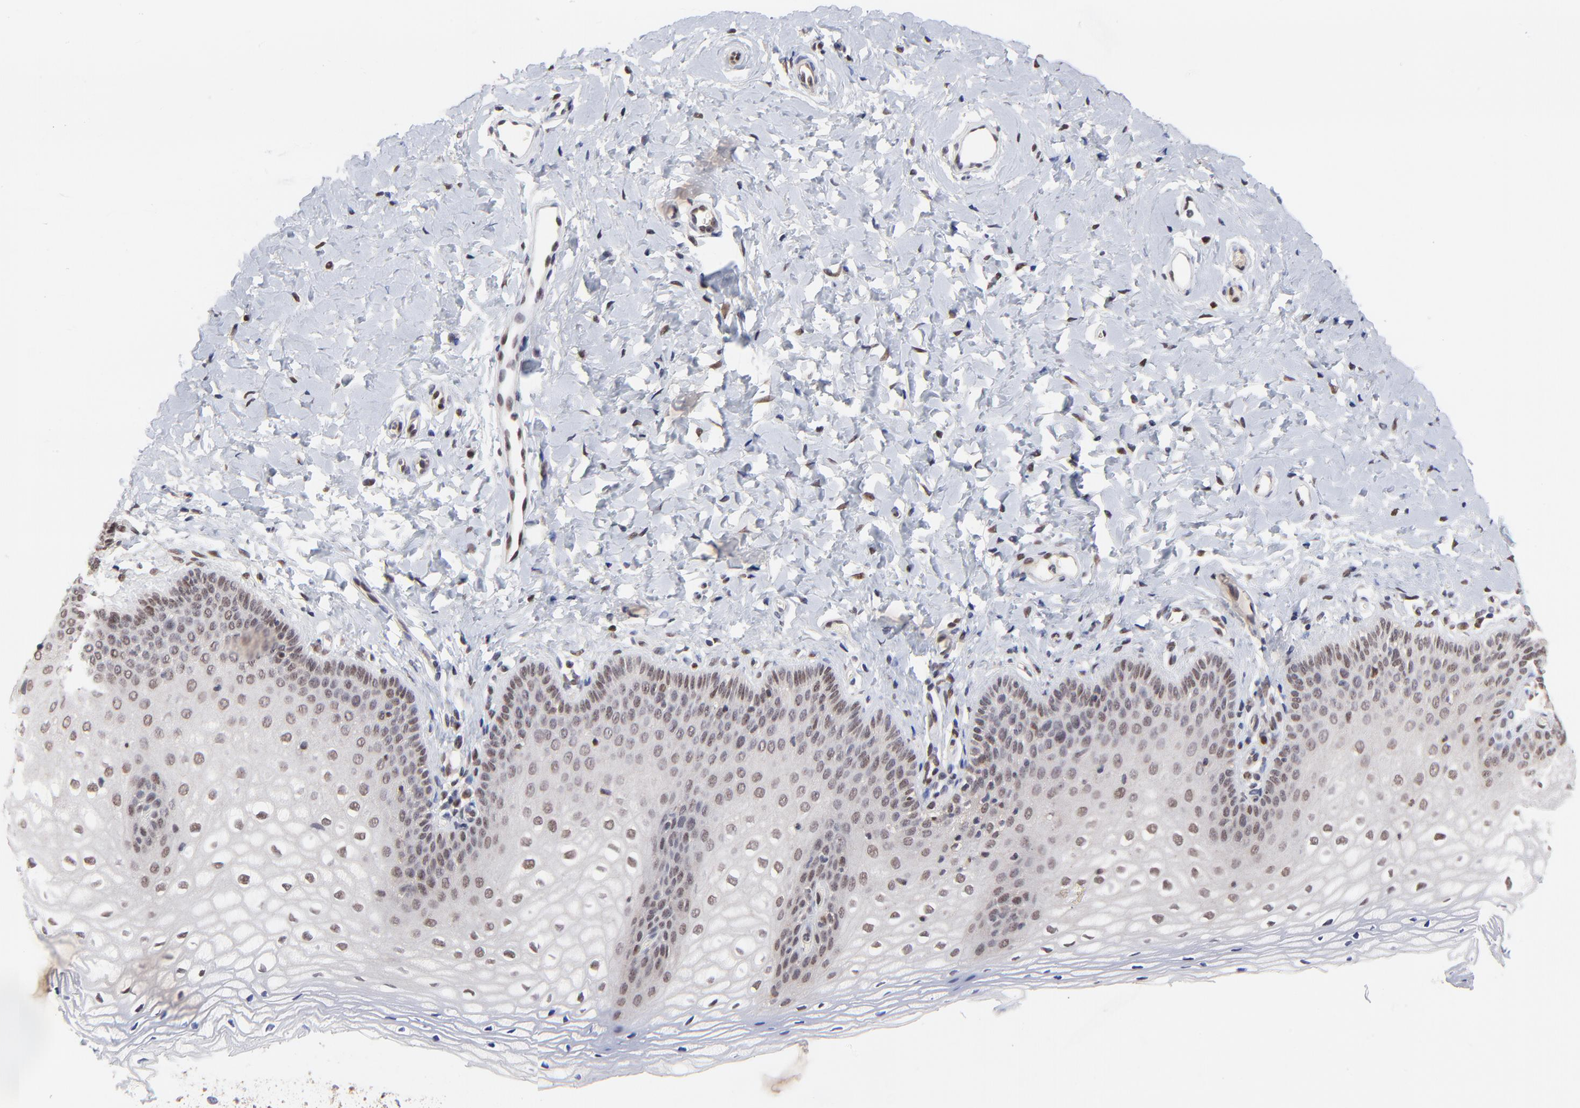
{"staining": {"intensity": "weak", "quantity": ">75%", "location": "nuclear"}, "tissue": "vagina", "cell_type": "Squamous epithelial cells", "image_type": "normal", "snomed": [{"axis": "morphology", "description": "Normal tissue, NOS"}, {"axis": "topography", "description": "Vagina"}], "caption": "Weak nuclear staining for a protein is seen in approximately >75% of squamous epithelial cells of normal vagina using immunohistochemistry.", "gene": "DSN1", "patient": {"sex": "female", "age": 55}}